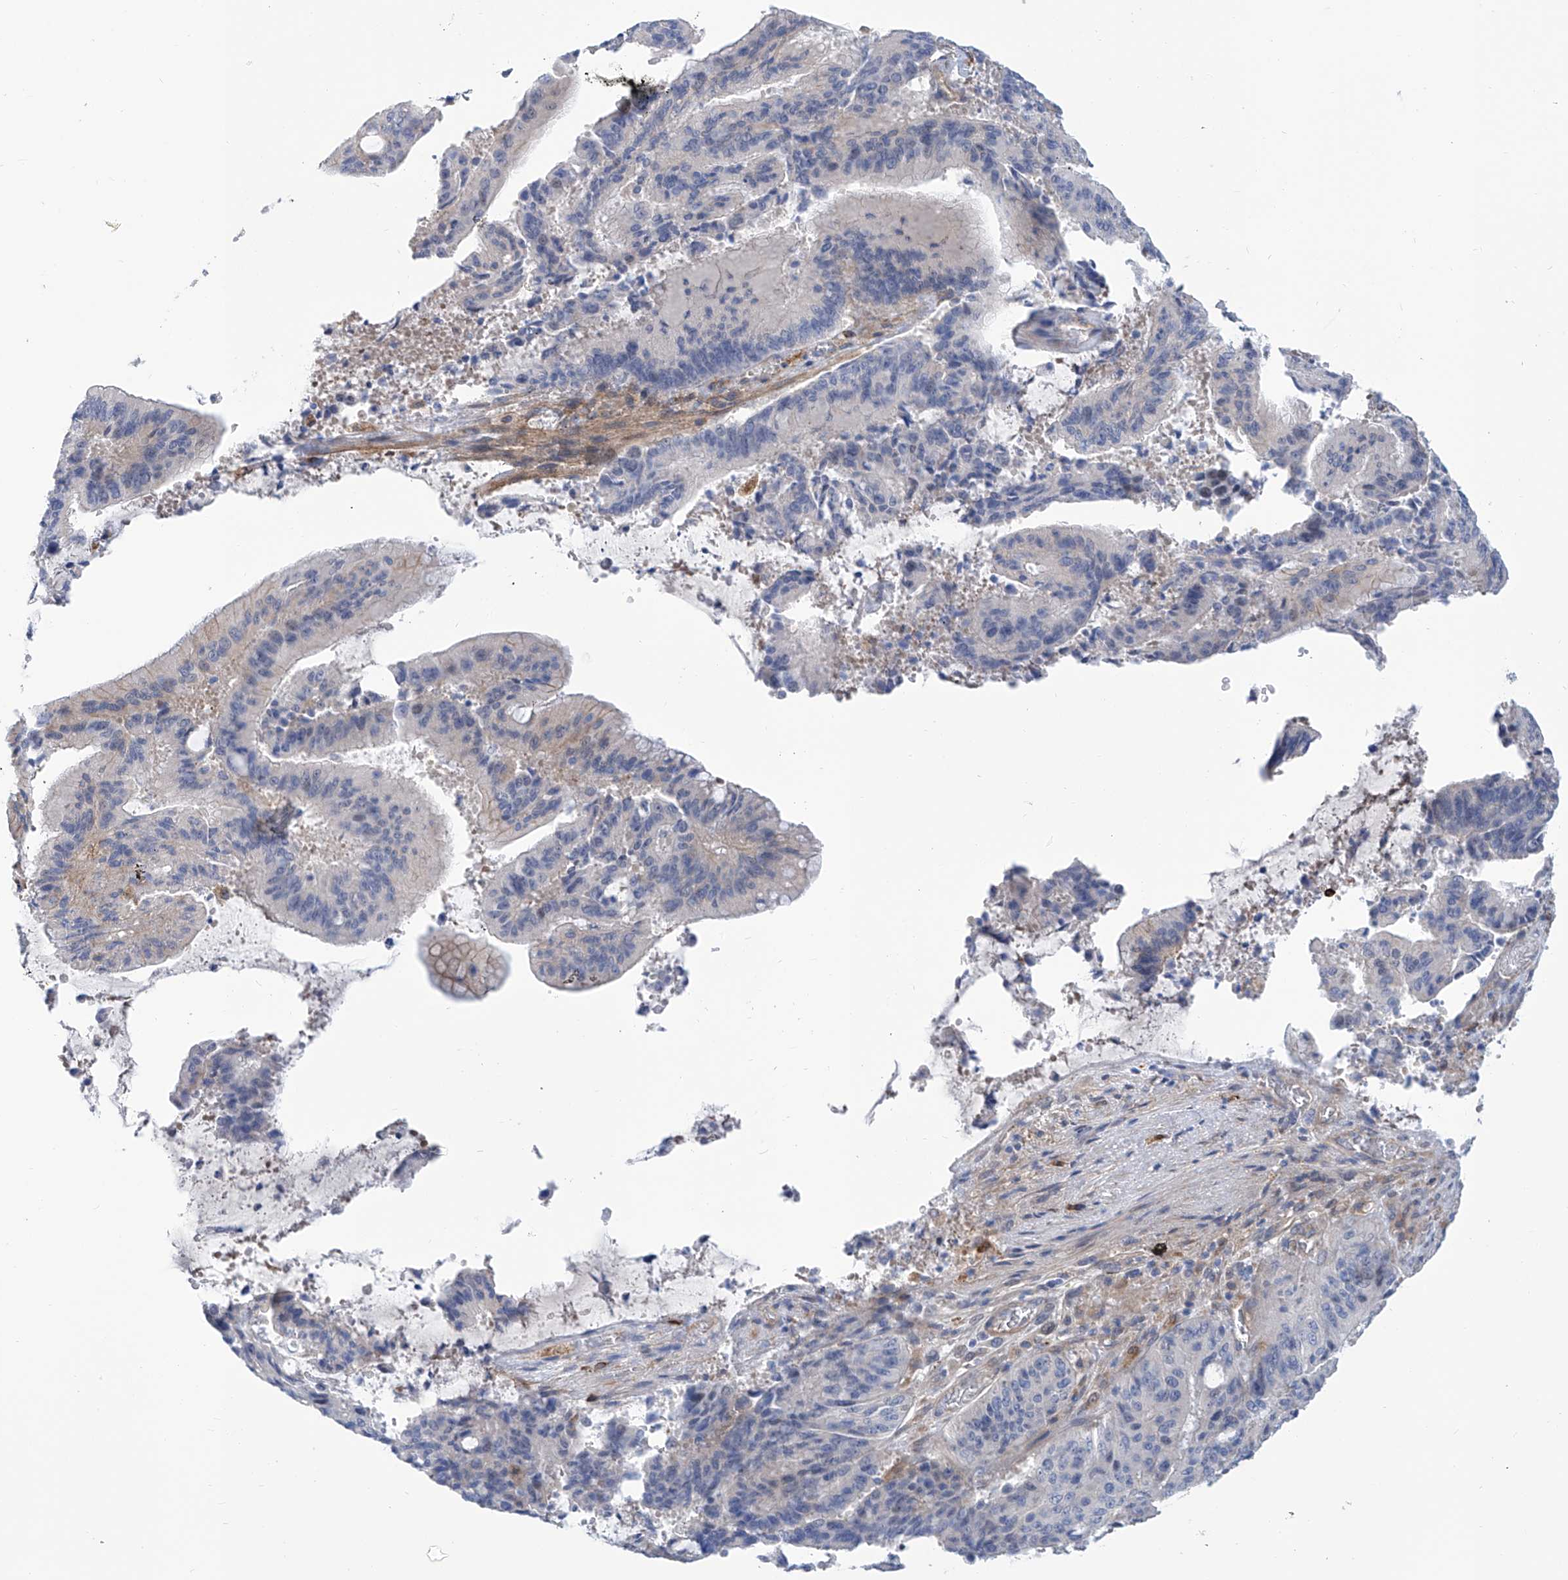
{"staining": {"intensity": "negative", "quantity": "none", "location": "none"}, "tissue": "liver cancer", "cell_type": "Tumor cells", "image_type": "cancer", "snomed": [{"axis": "morphology", "description": "Normal tissue, NOS"}, {"axis": "morphology", "description": "Cholangiocarcinoma"}, {"axis": "topography", "description": "Liver"}, {"axis": "topography", "description": "Peripheral nerve tissue"}], "caption": "Immunohistochemistry (IHC) of human liver cancer exhibits no staining in tumor cells.", "gene": "TNN", "patient": {"sex": "female", "age": 73}}